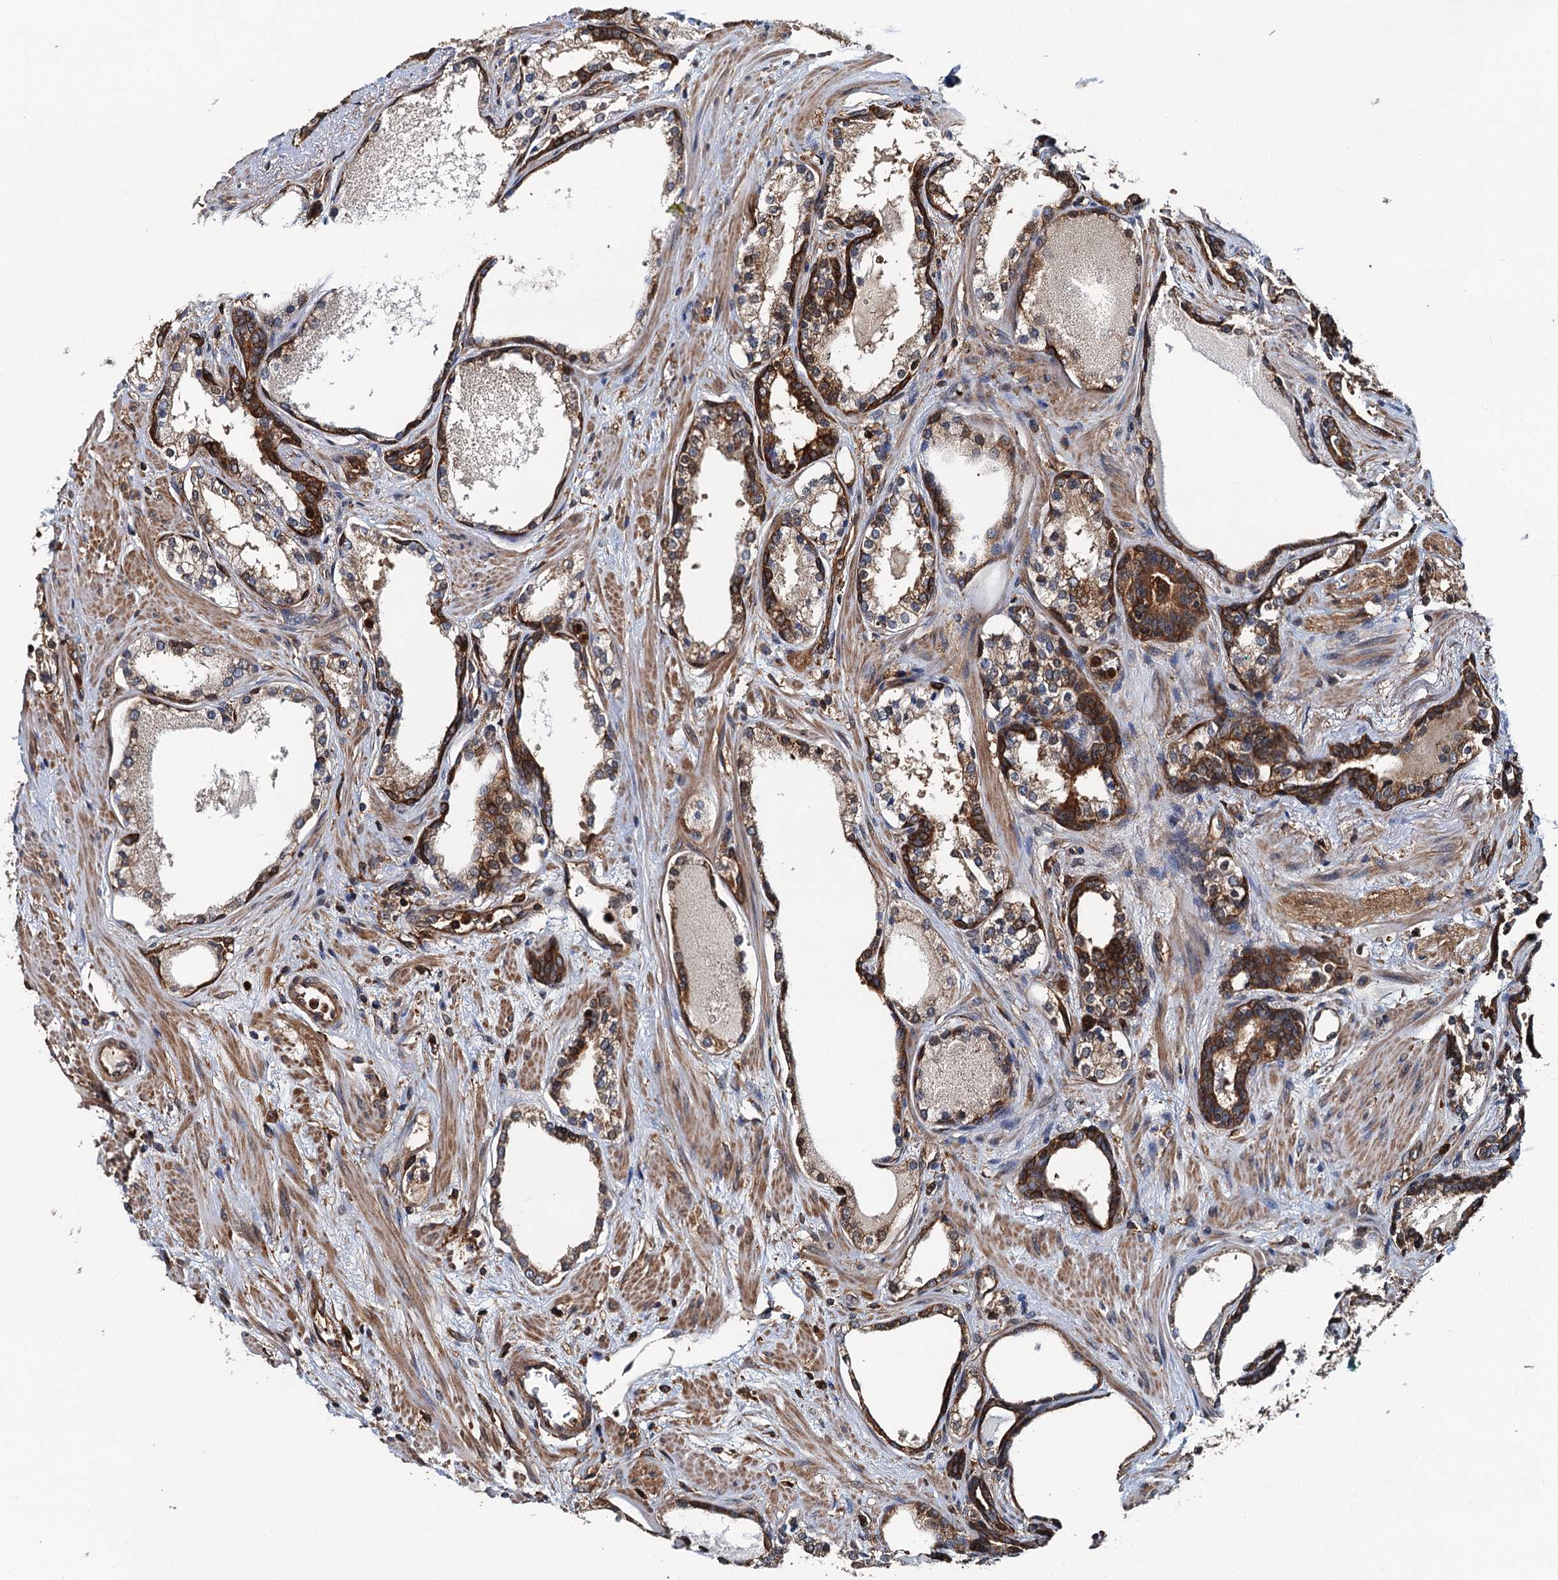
{"staining": {"intensity": "moderate", "quantity": "25%-75%", "location": "cytoplasmic/membranous"}, "tissue": "prostate cancer", "cell_type": "Tumor cells", "image_type": "cancer", "snomed": [{"axis": "morphology", "description": "Adenocarcinoma, High grade"}, {"axis": "topography", "description": "Prostate"}], "caption": "Brown immunohistochemical staining in human prostate cancer (high-grade adenocarcinoma) exhibits moderate cytoplasmic/membranous staining in about 25%-75% of tumor cells. The protein is shown in brown color, while the nuclei are stained blue.", "gene": "USP6NL", "patient": {"sex": "male", "age": 58}}